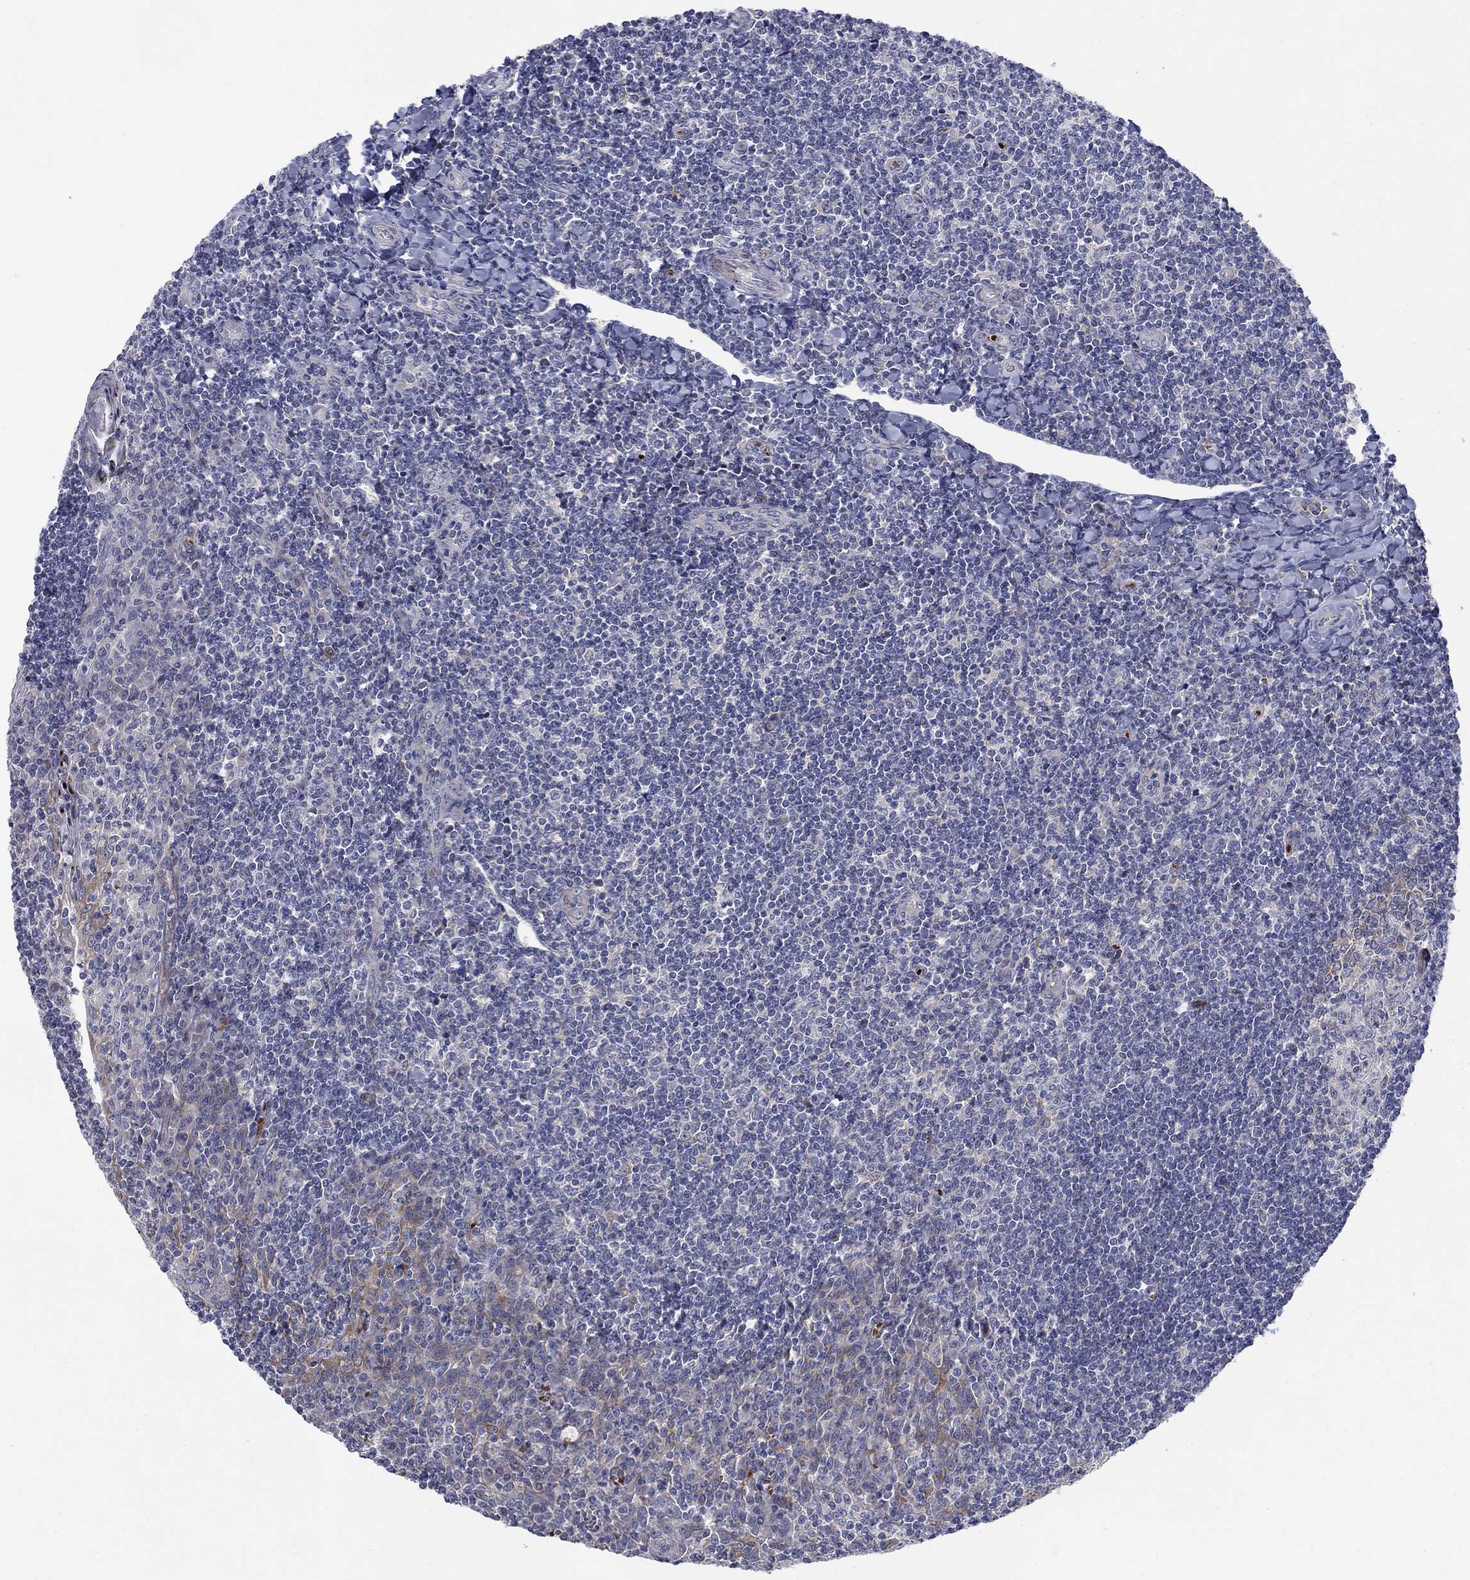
{"staining": {"intensity": "moderate", "quantity": "25%-75%", "location": "cytoplasmic/membranous"}, "tissue": "tonsil", "cell_type": "Germinal center cells", "image_type": "normal", "snomed": [{"axis": "morphology", "description": "Normal tissue, NOS"}, {"axis": "topography", "description": "Tonsil"}], "caption": "Protein staining of unremarkable tonsil reveals moderate cytoplasmic/membranous staining in about 25%-75% of germinal center cells. The protein of interest is shown in brown color, while the nuclei are stained blue.", "gene": "FXR1", "patient": {"sex": "female", "age": 12}}